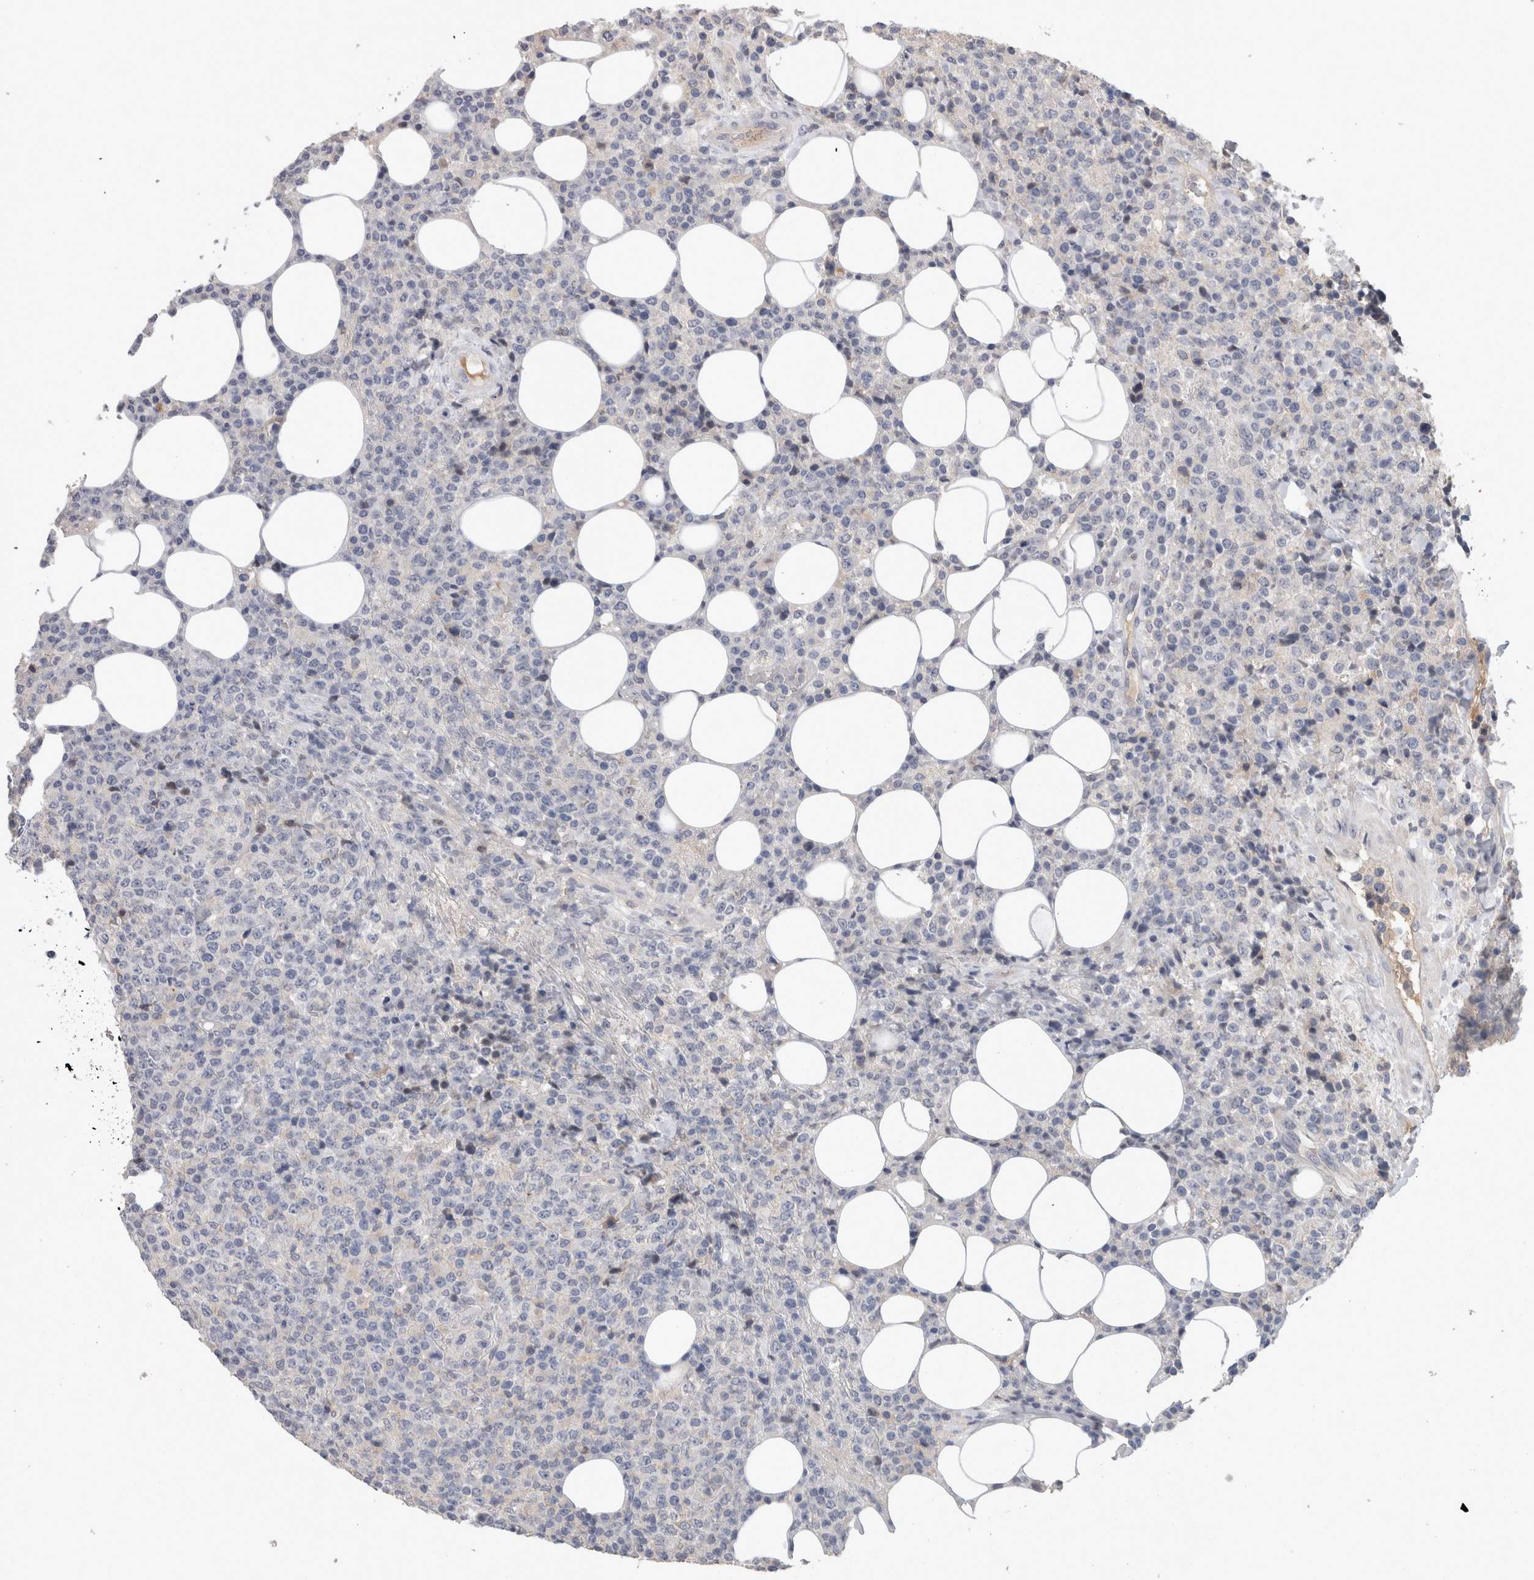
{"staining": {"intensity": "negative", "quantity": "none", "location": "none"}, "tissue": "lymphoma", "cell_type": "Tumor cells", "image_type": "cancer", "snomed": [{"axis": "morphology", "description": "Malignant lymphoma, non-Hodgkin's type, High grade"}, {"axis": "topography", "description": "Lymph node"}], "caption": "Immunohistochemistry (IHC) micrograph of neoplastic tissue: malignant lymphoma, non-Hodgkin's type (high-grade) stained with DAB (3,3'-diaminobenzidine) demonstrates no significant protein expression in tumor cells.", "gene": "FHOD3", "patient": {"sex": "male", "age": 13}}